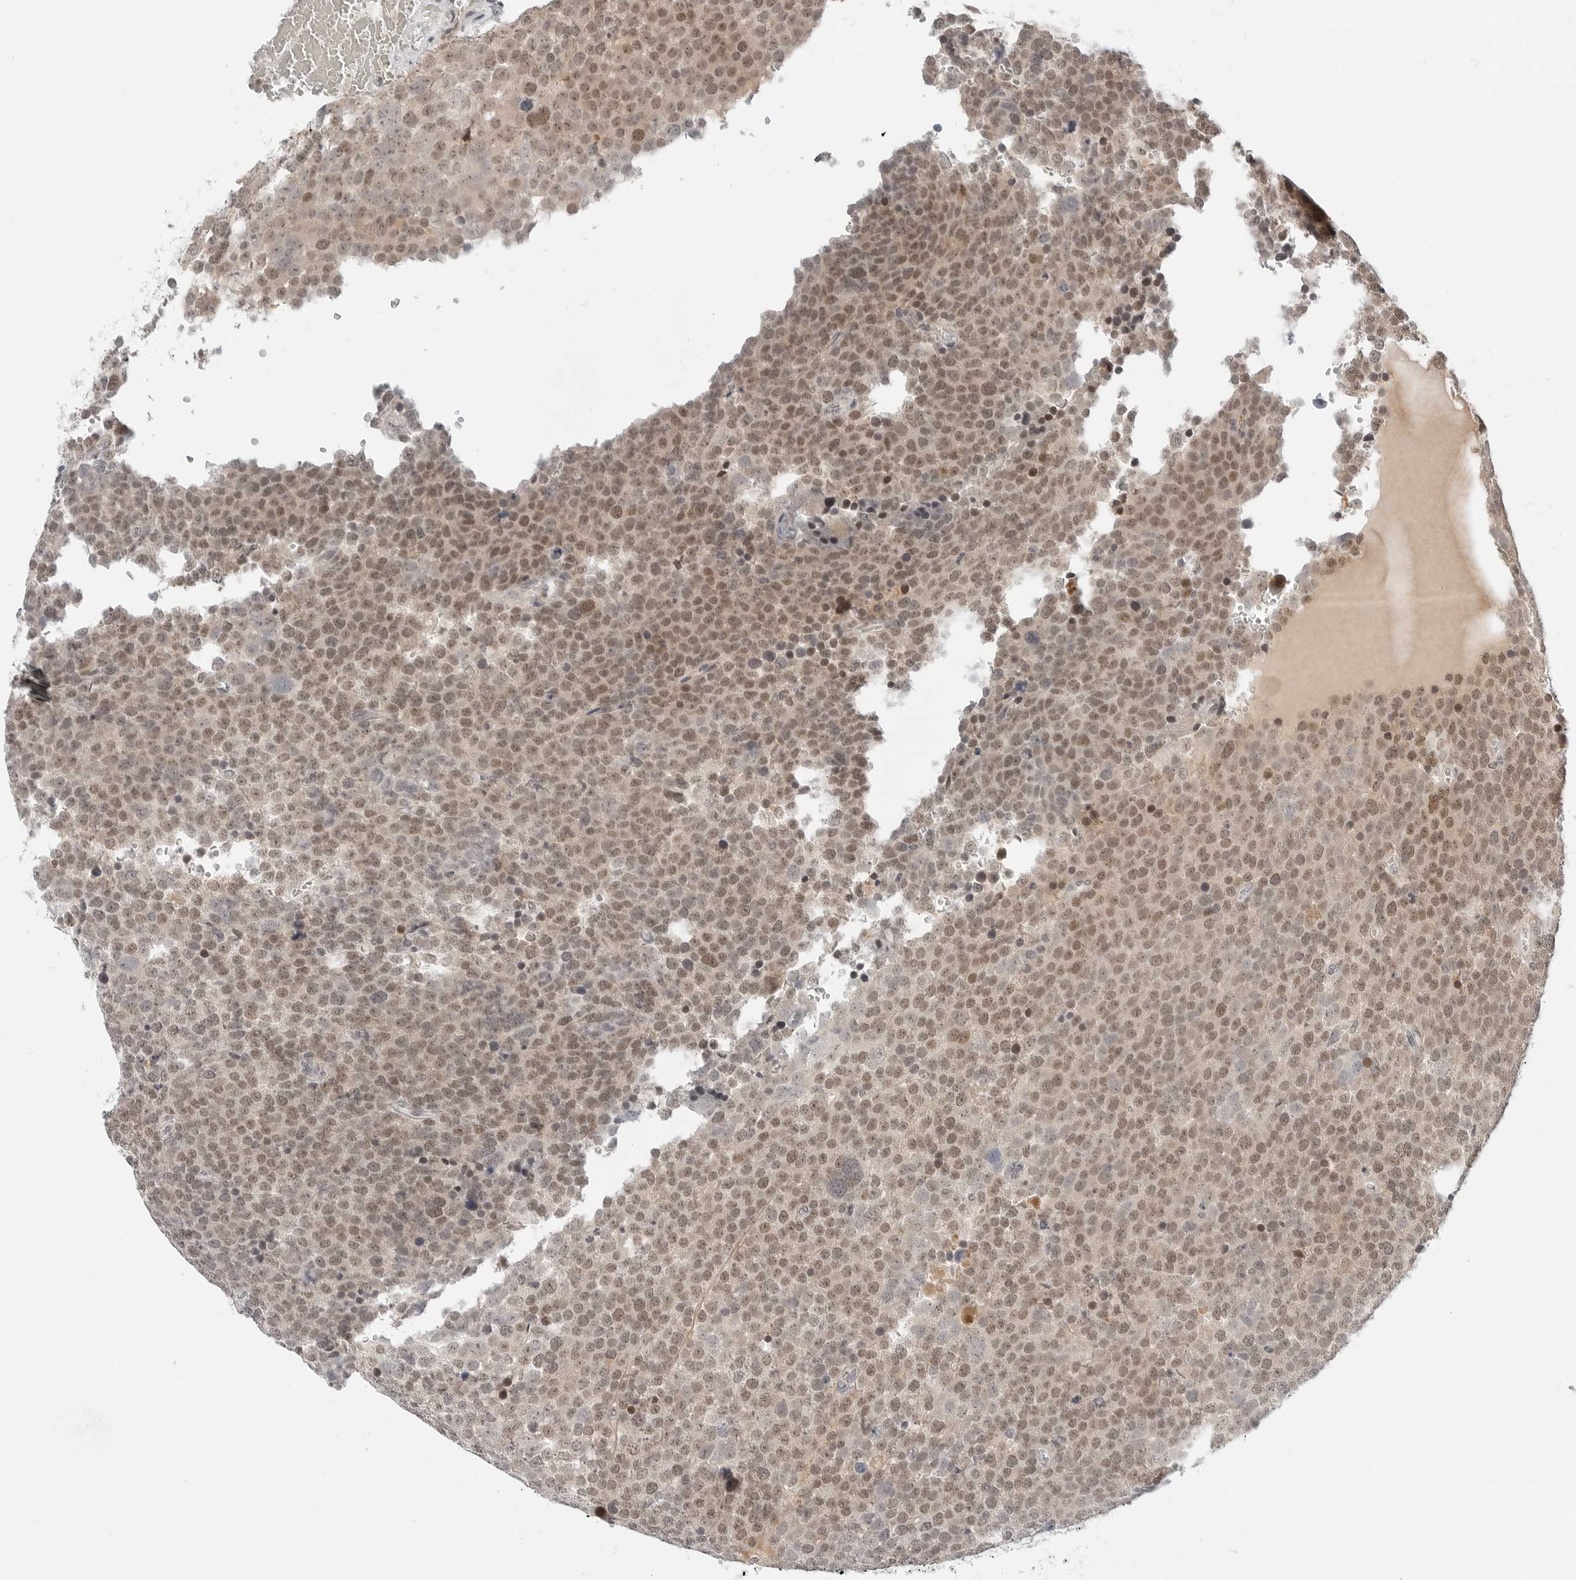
{"staining": {"intensity": "moderate", "quantity": ">75%", "location": "nuclear"}, "tissue": "testis cancer", "cell_type": "Tumor cells", "image_type": "cancer", "snomed": [{"axis": "morphology", "description": "Seminoma, NOS"}, {"axis": "topography", "description": "Testis"}], "caption": "Human seminoma (testis) stained for a protein (brown) displays moderate nuclear positive expression in approximately >75% of tumor cells.", "gene": "TSEN2", "patient": {"sex": "male", "age": 71}}